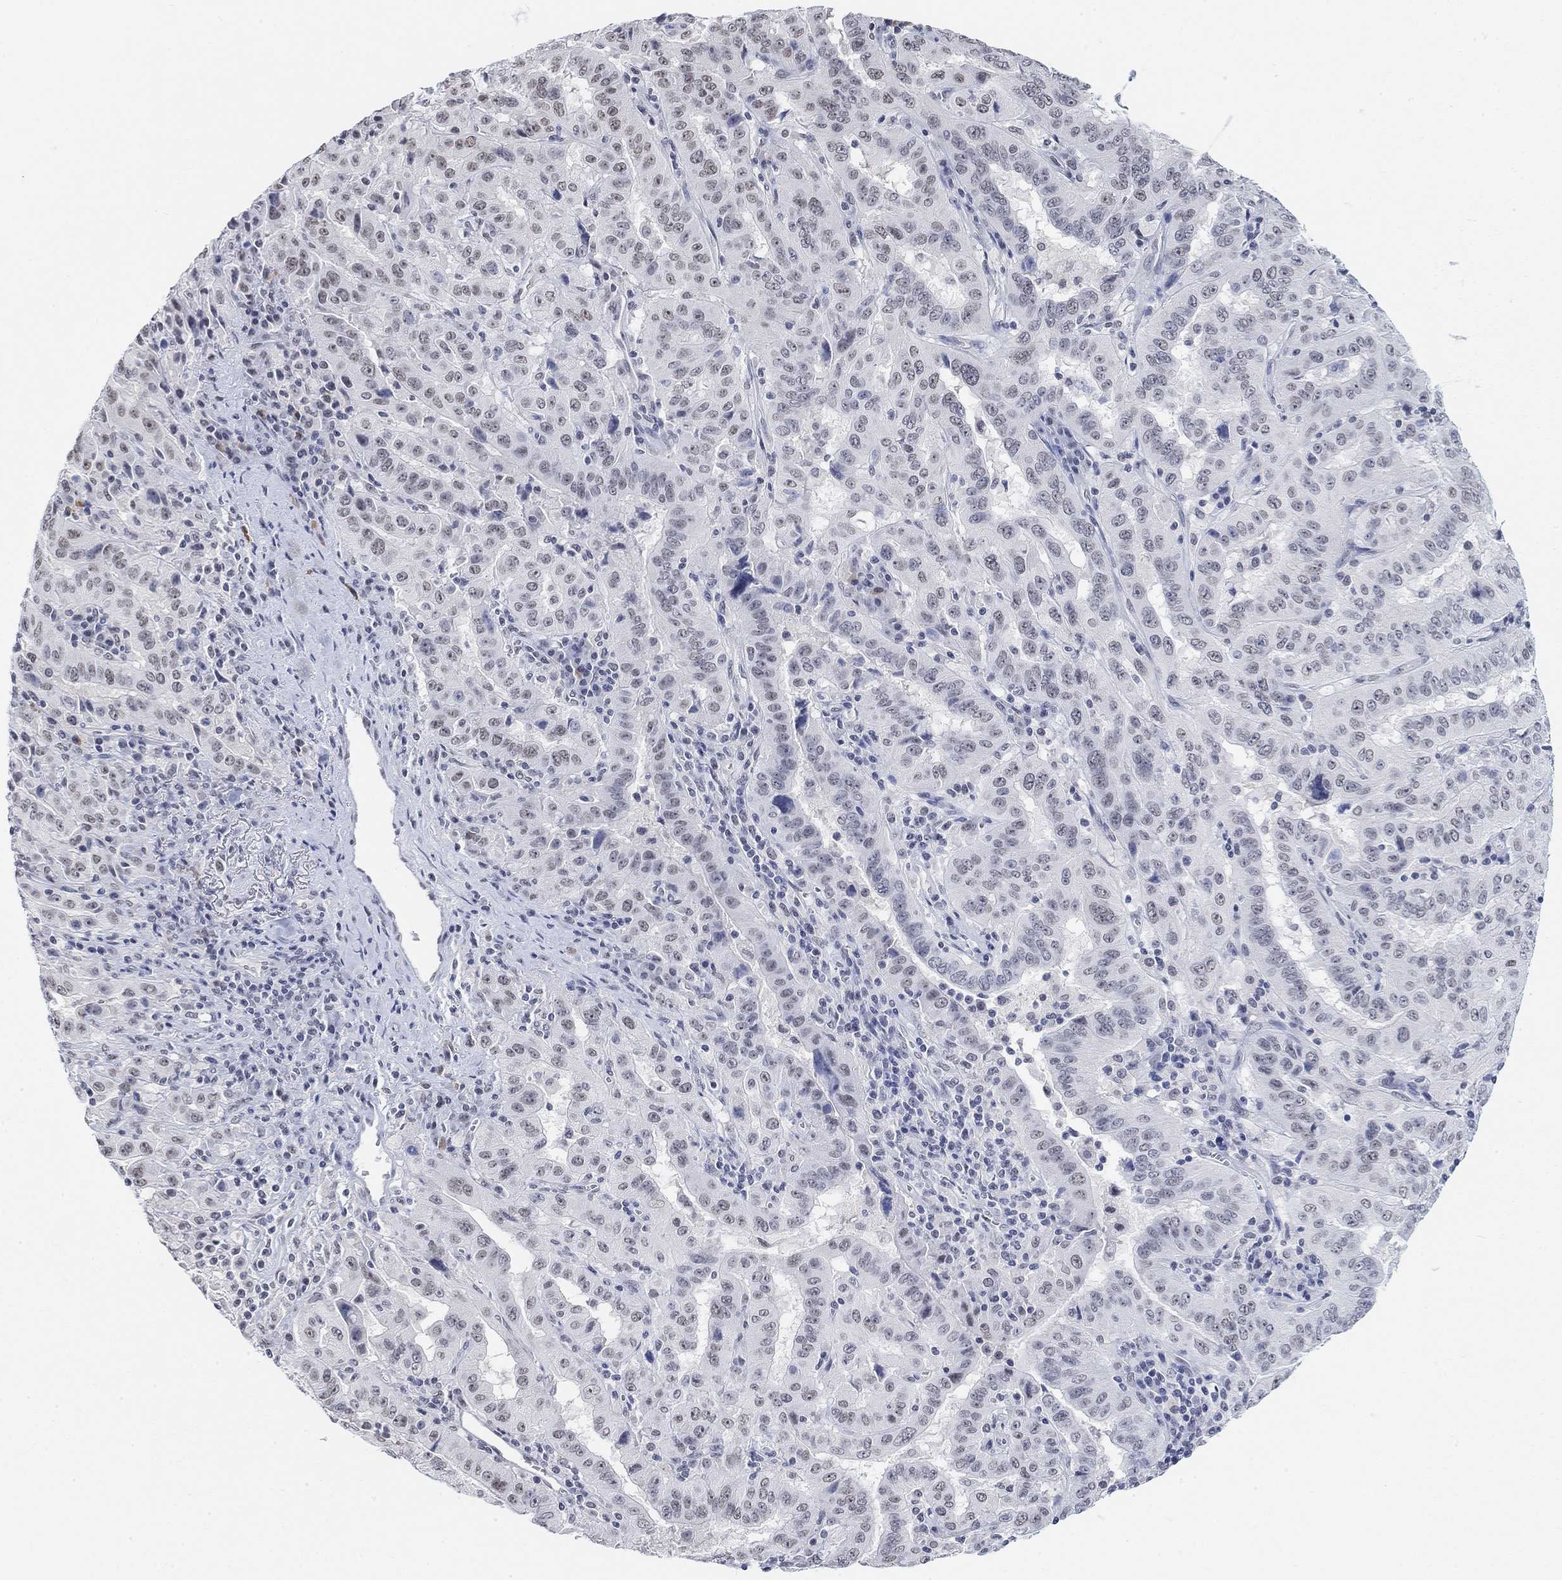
{"staining": {"intensity": "weak", "quantity": "<25%", "location": "nuclear"}, "tissue": "pancreatic cancer", "cell_type": "Tumor cells", "image_type": "cancer", "snomed": [{"axis": "morphology", "description": "Adenocarcinoma, NOS"}, {"axis": "topography", "description": "Pancreas"}], "caption": "A high-resolution photomicrograph shows immunohistochemistry staining of pancreatic adenocarcinoma, which reveals no significant staining in tumor cells. (DAB (3,3'-diaminobenzidine) immunohistochemistry with hematoxylin counter stain).", "gene": "PURG", "patient": {"sex": "male", "age": 63}}